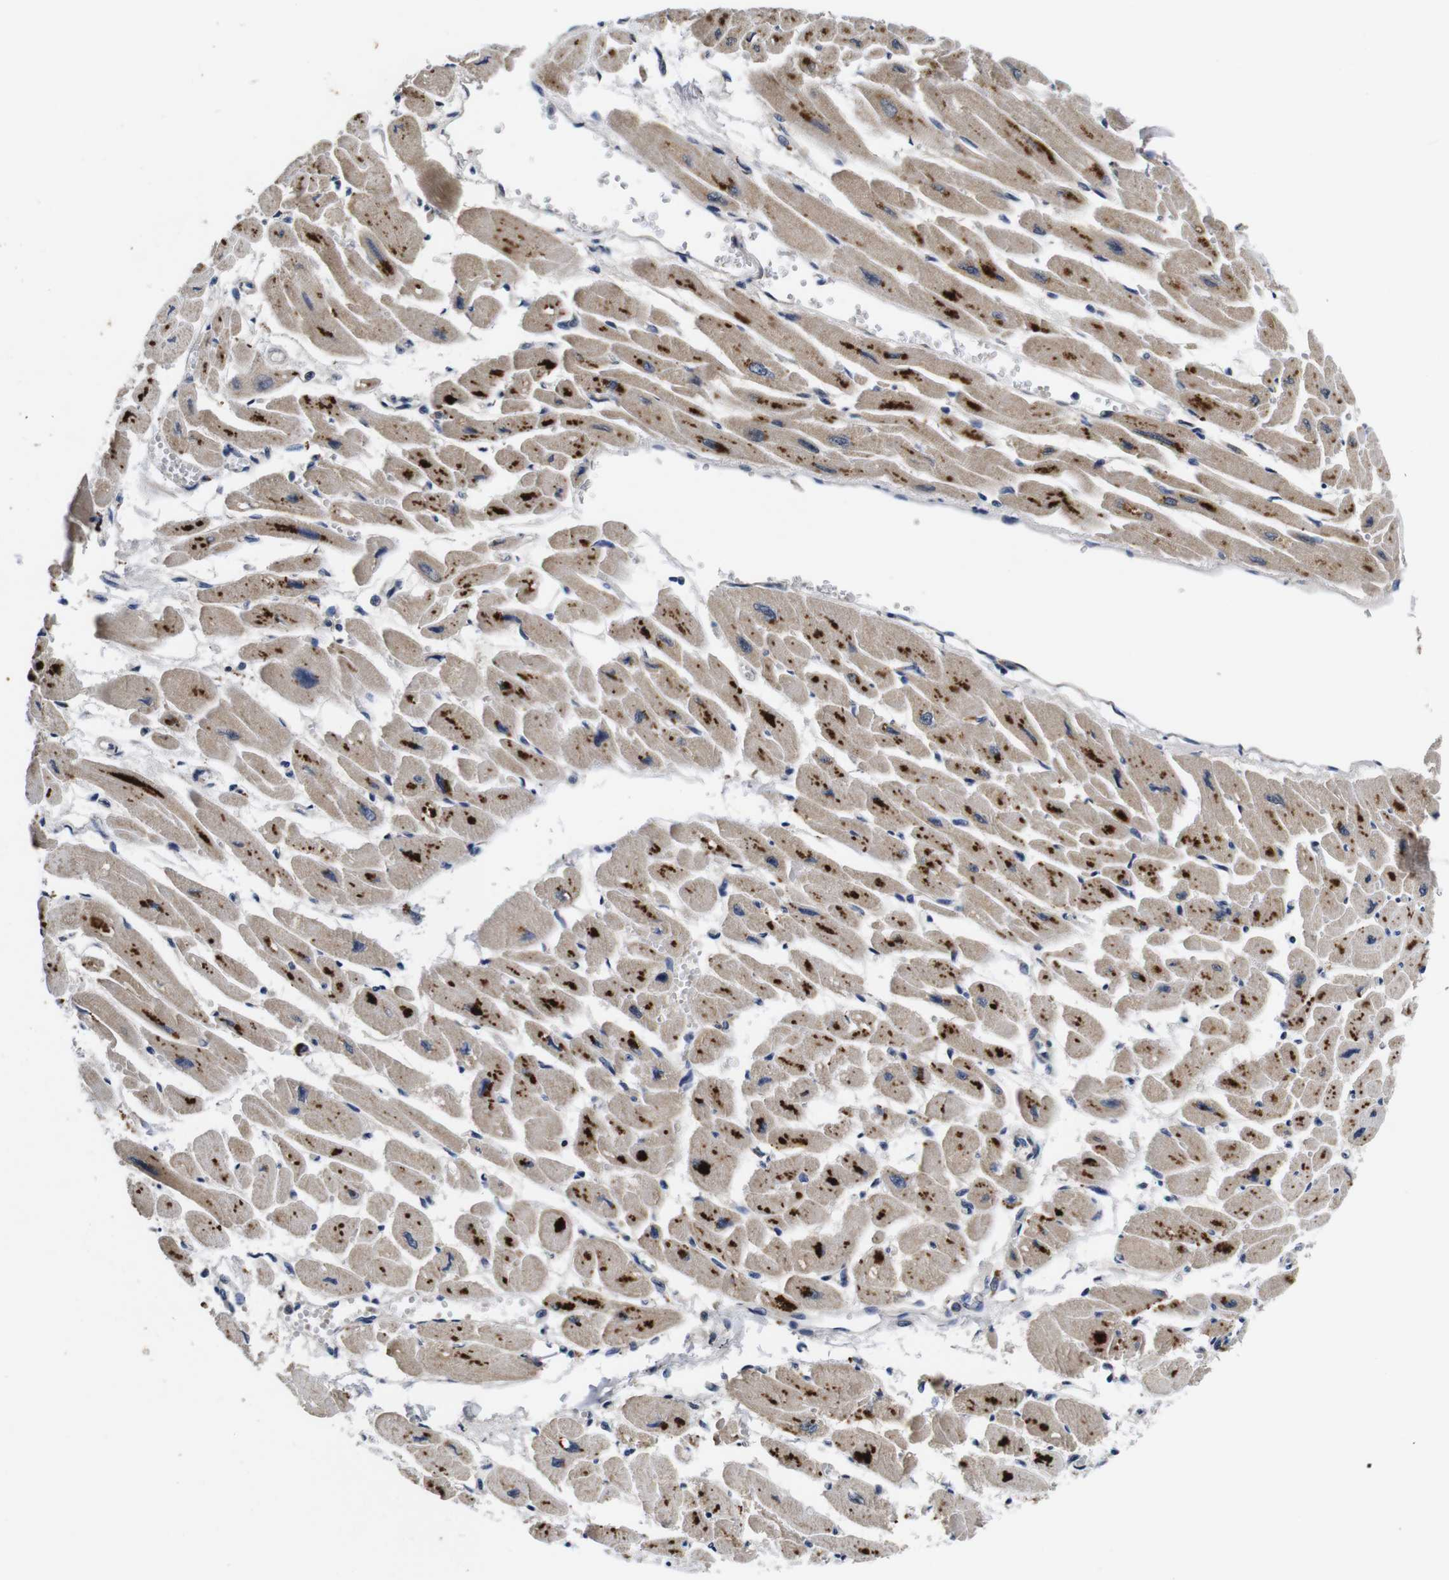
{"staining": {"intensity": "strong", "quantity": "25%-75%", "location": "cytoplasmic/membranous"}, "tissue": "heart muscle", "cell_type": "Cardiomyocytes", "image_type": "normal", "snomed": [{"axis": "morphology", "description": "Normal tissue, NOS"}, {"axis": "topography", "description": "Heart"}], "caption": "Protein analysis of benign heart muscle reveals strong cytoplasmic/membranous staining in about 25%-75% of cardiomyocytes.", "gene": "ZBTB46", "patient": {"sex": "female", "age": 54}}